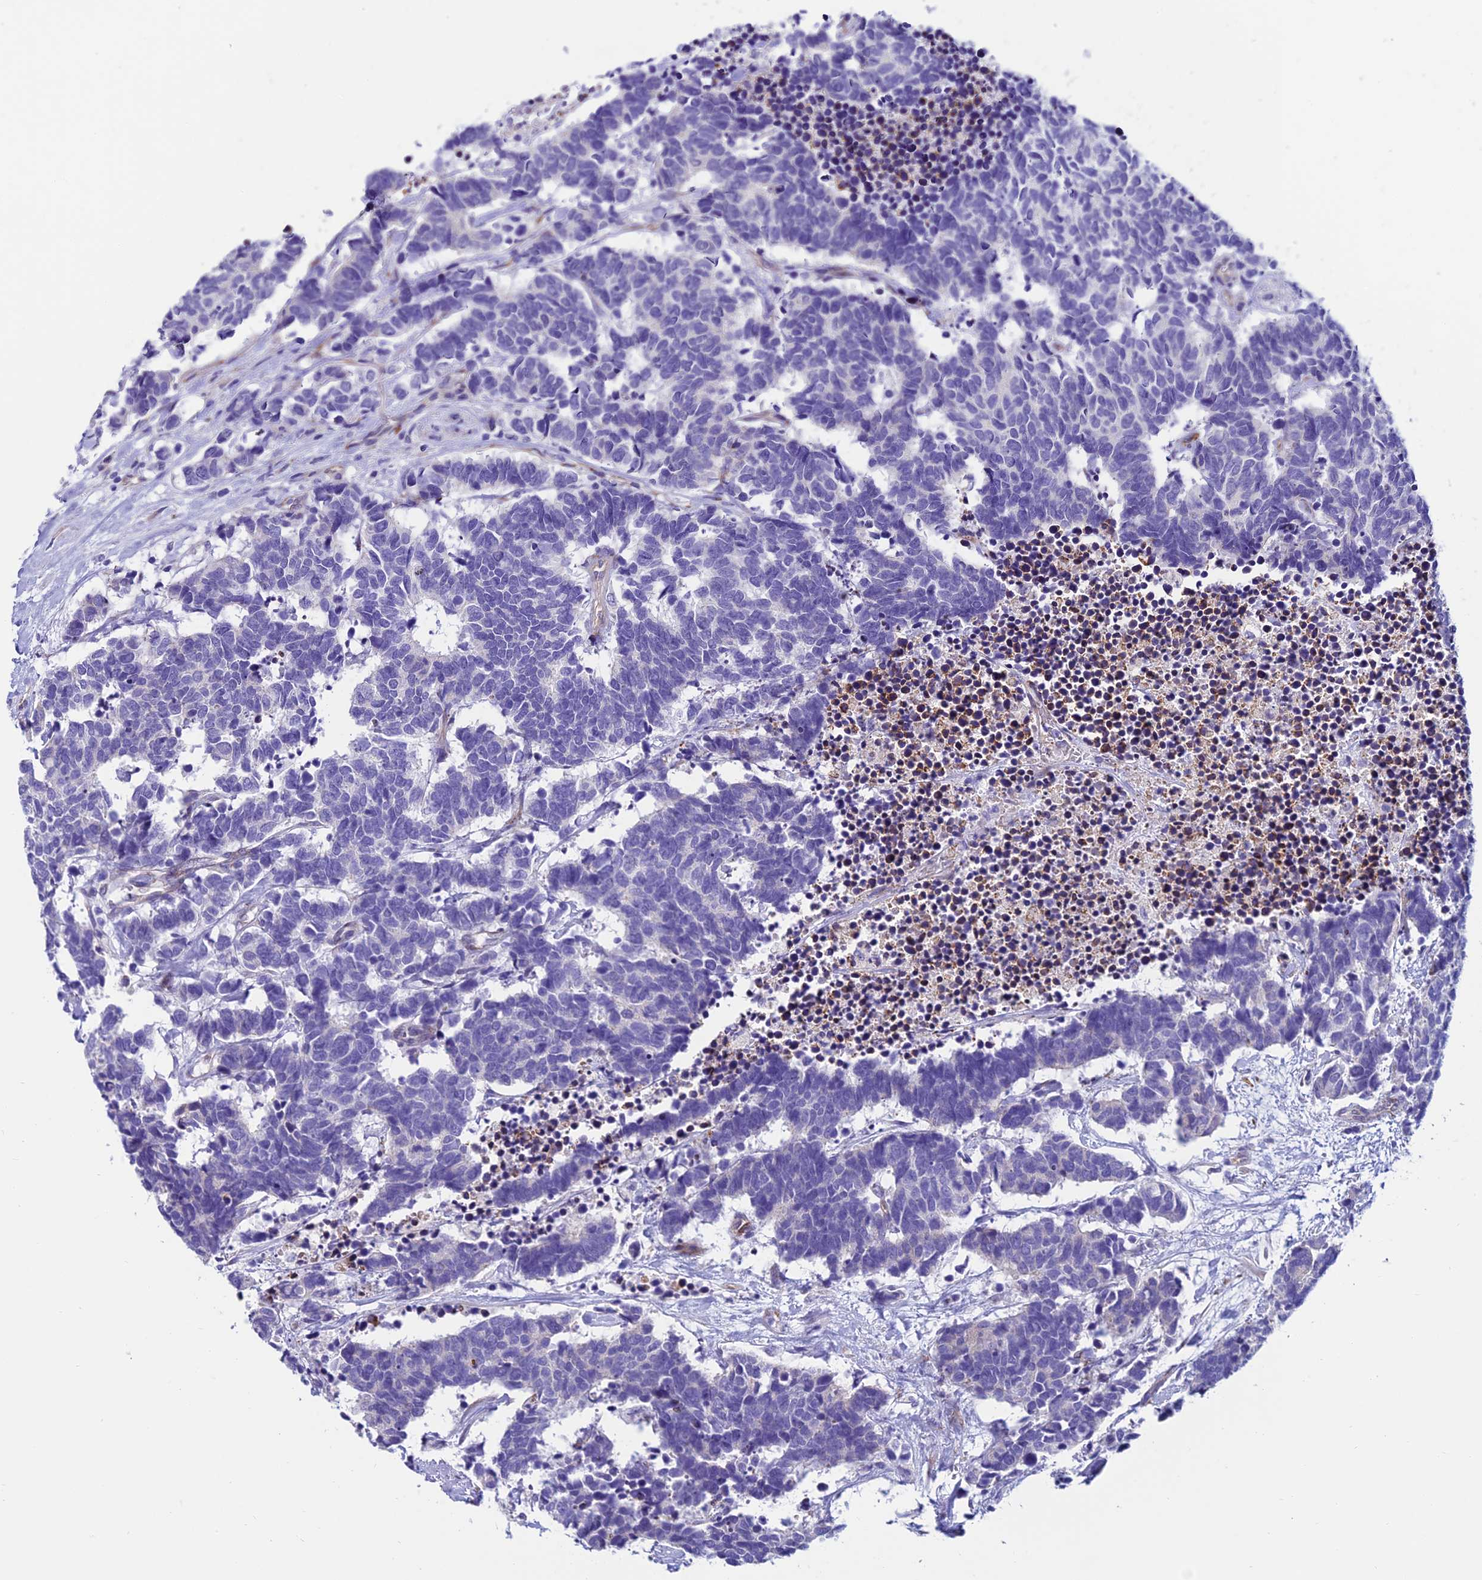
{"staining": {"intensity": "negative", "quantity": "none", "location": "none"}, "tissue": "carcinoid", "cell_type": "Tumor cells", "image_type": "cancer", "snomed": [{"axis": "morphology", "description": "Carcinoma, NOS"}, {"axis": "morphology", "description": "Carcinoid, malignant, NOS"}, {"axis": "topography", "description": "Urinary bladder"}], "caption": "Tumor cells are negative for brown protein staining in carcinoid. (DAB (3,3'-diaminobenzidine) IHC, high magnification).", "gene": "MACIR", "patient": {"sex": "male", "age": 57}}